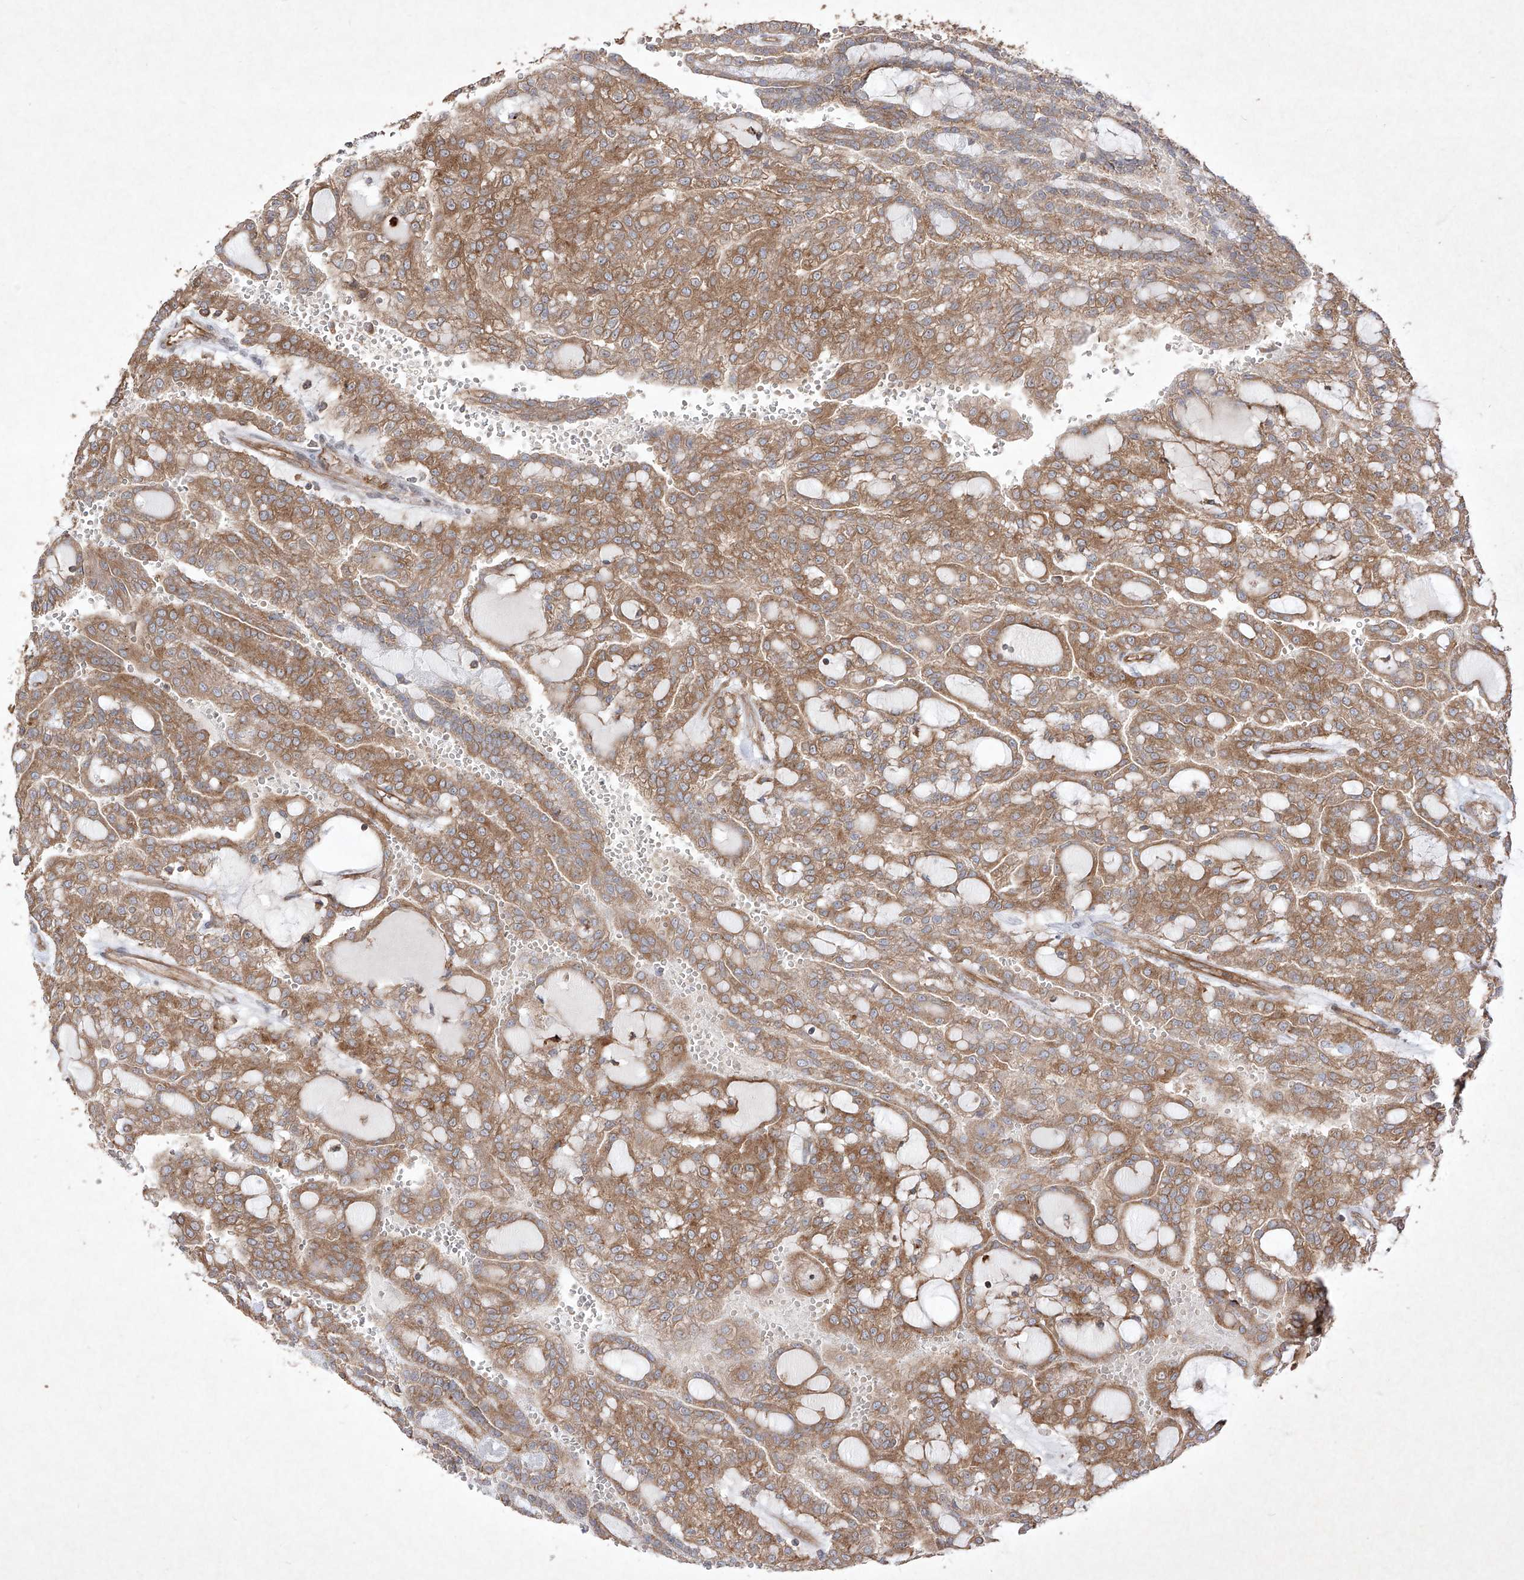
{"staining": {"intensity": "moderate", "quantity": ">75%", "location": "cytoplasmic/membranous"}, "tissue": "renal cancer", "cell_type": "Tumor cells", "image_type": "cancer", "snomed": [{"axis": "morphology", "description": "Adenocarcinoma, NOS"}, {"axis": "topography", "description": "Kidney"}], "caption": "Immunohistochemistry (DAB) staining of human renal cancer (adenocarcinoma) reveals moderate cytoplasmic/membranous protein expression in approximately >75% of tumor cells.", "gene": "YKT6", "patient": {"sex": "male", "age": 63}}